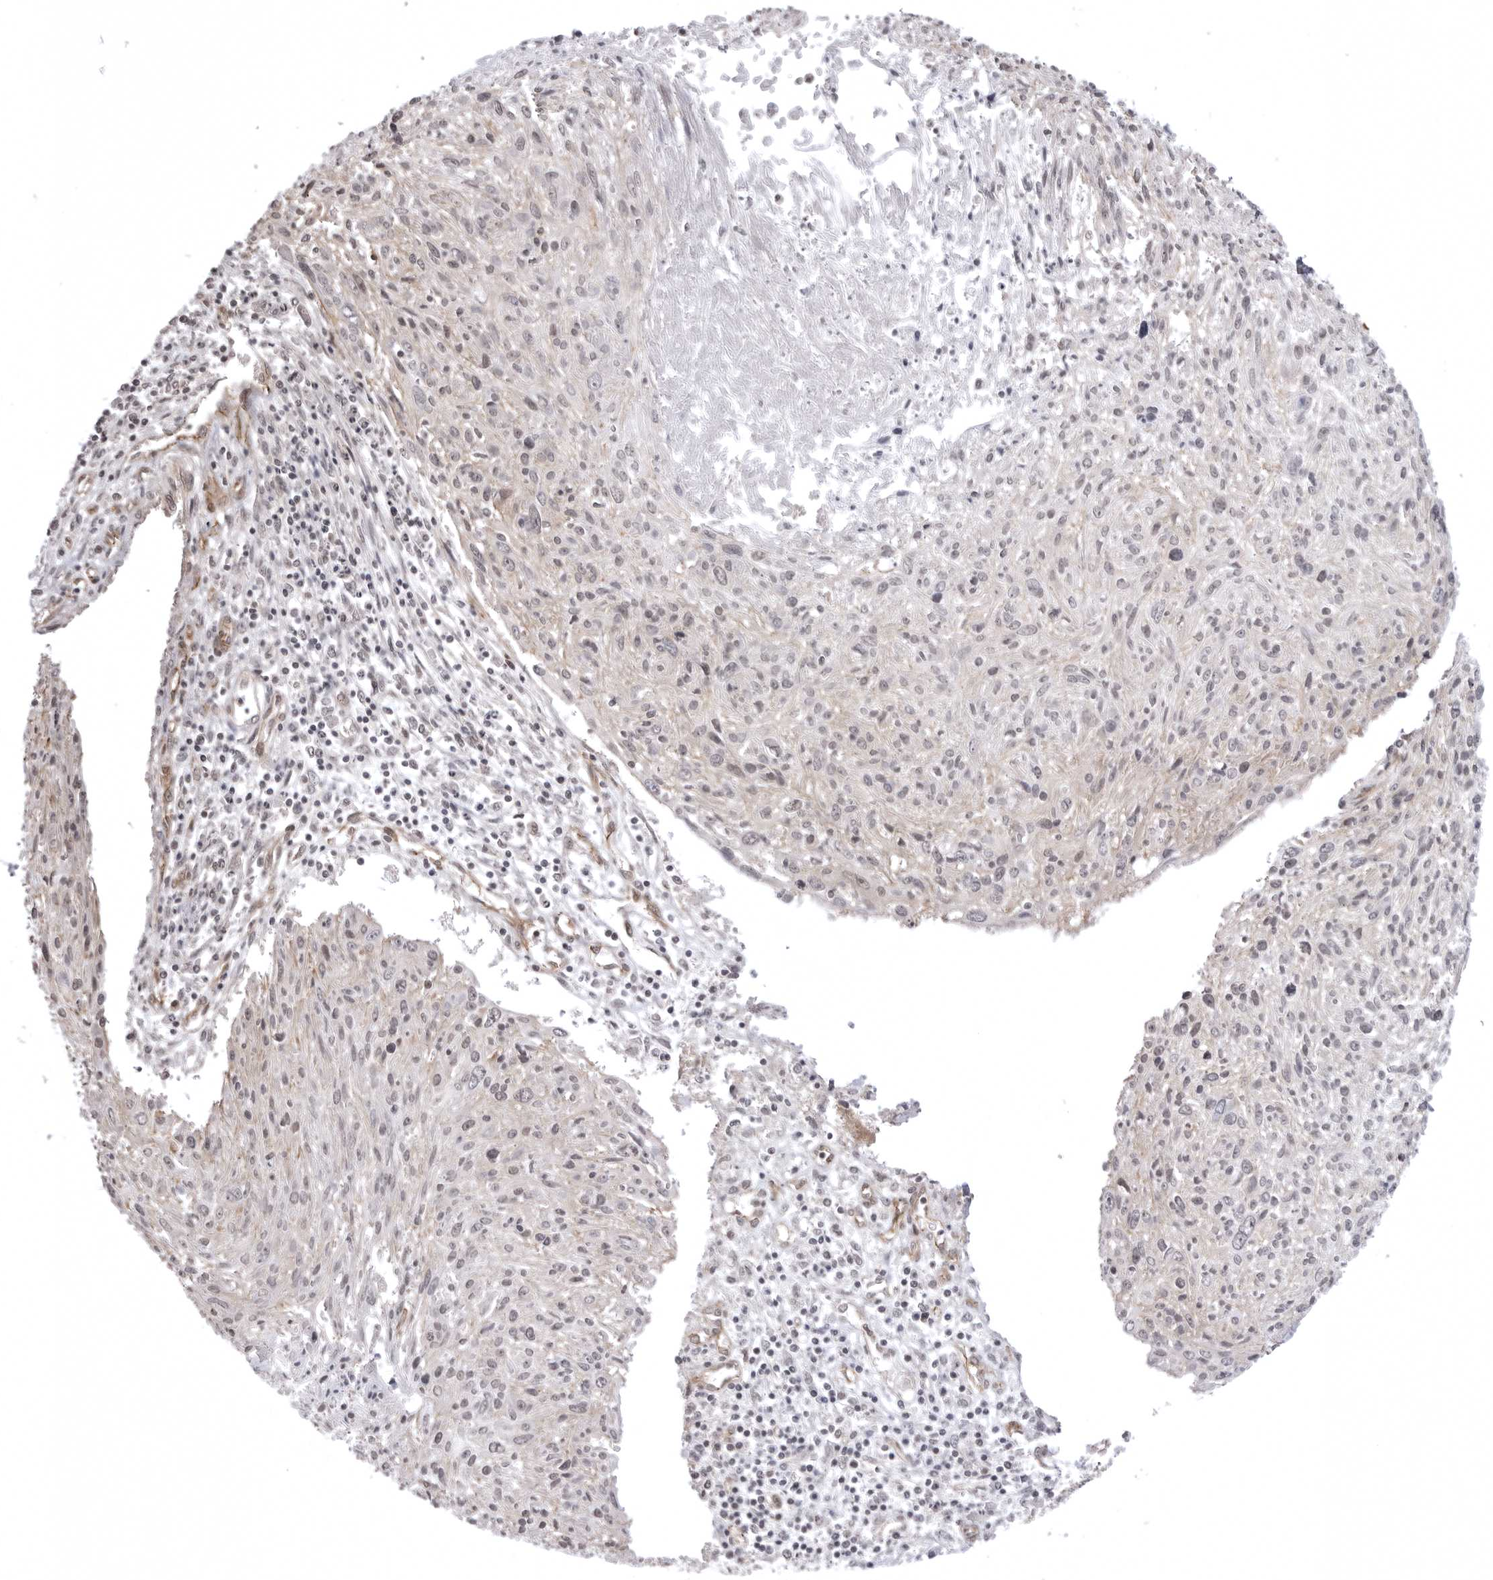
{"staining": {"intensity": "negative", "quantity": "none", "location": "none"}, "tissue": "cervical cancer", "cell_type": "Tumor cells", "image_type": "cancer", "snomed": [{"axis": "morphology", "description": "Squamous cell carcinoma, NOS"}, {"axis": "topography", "description": "Cervix"}], "caption": "This is a image of IHC staining of cervical cancer, which shows no expression in tumor cells.", "gene": "SORBS1", "patient": {"sex": "female", "age": 51}}